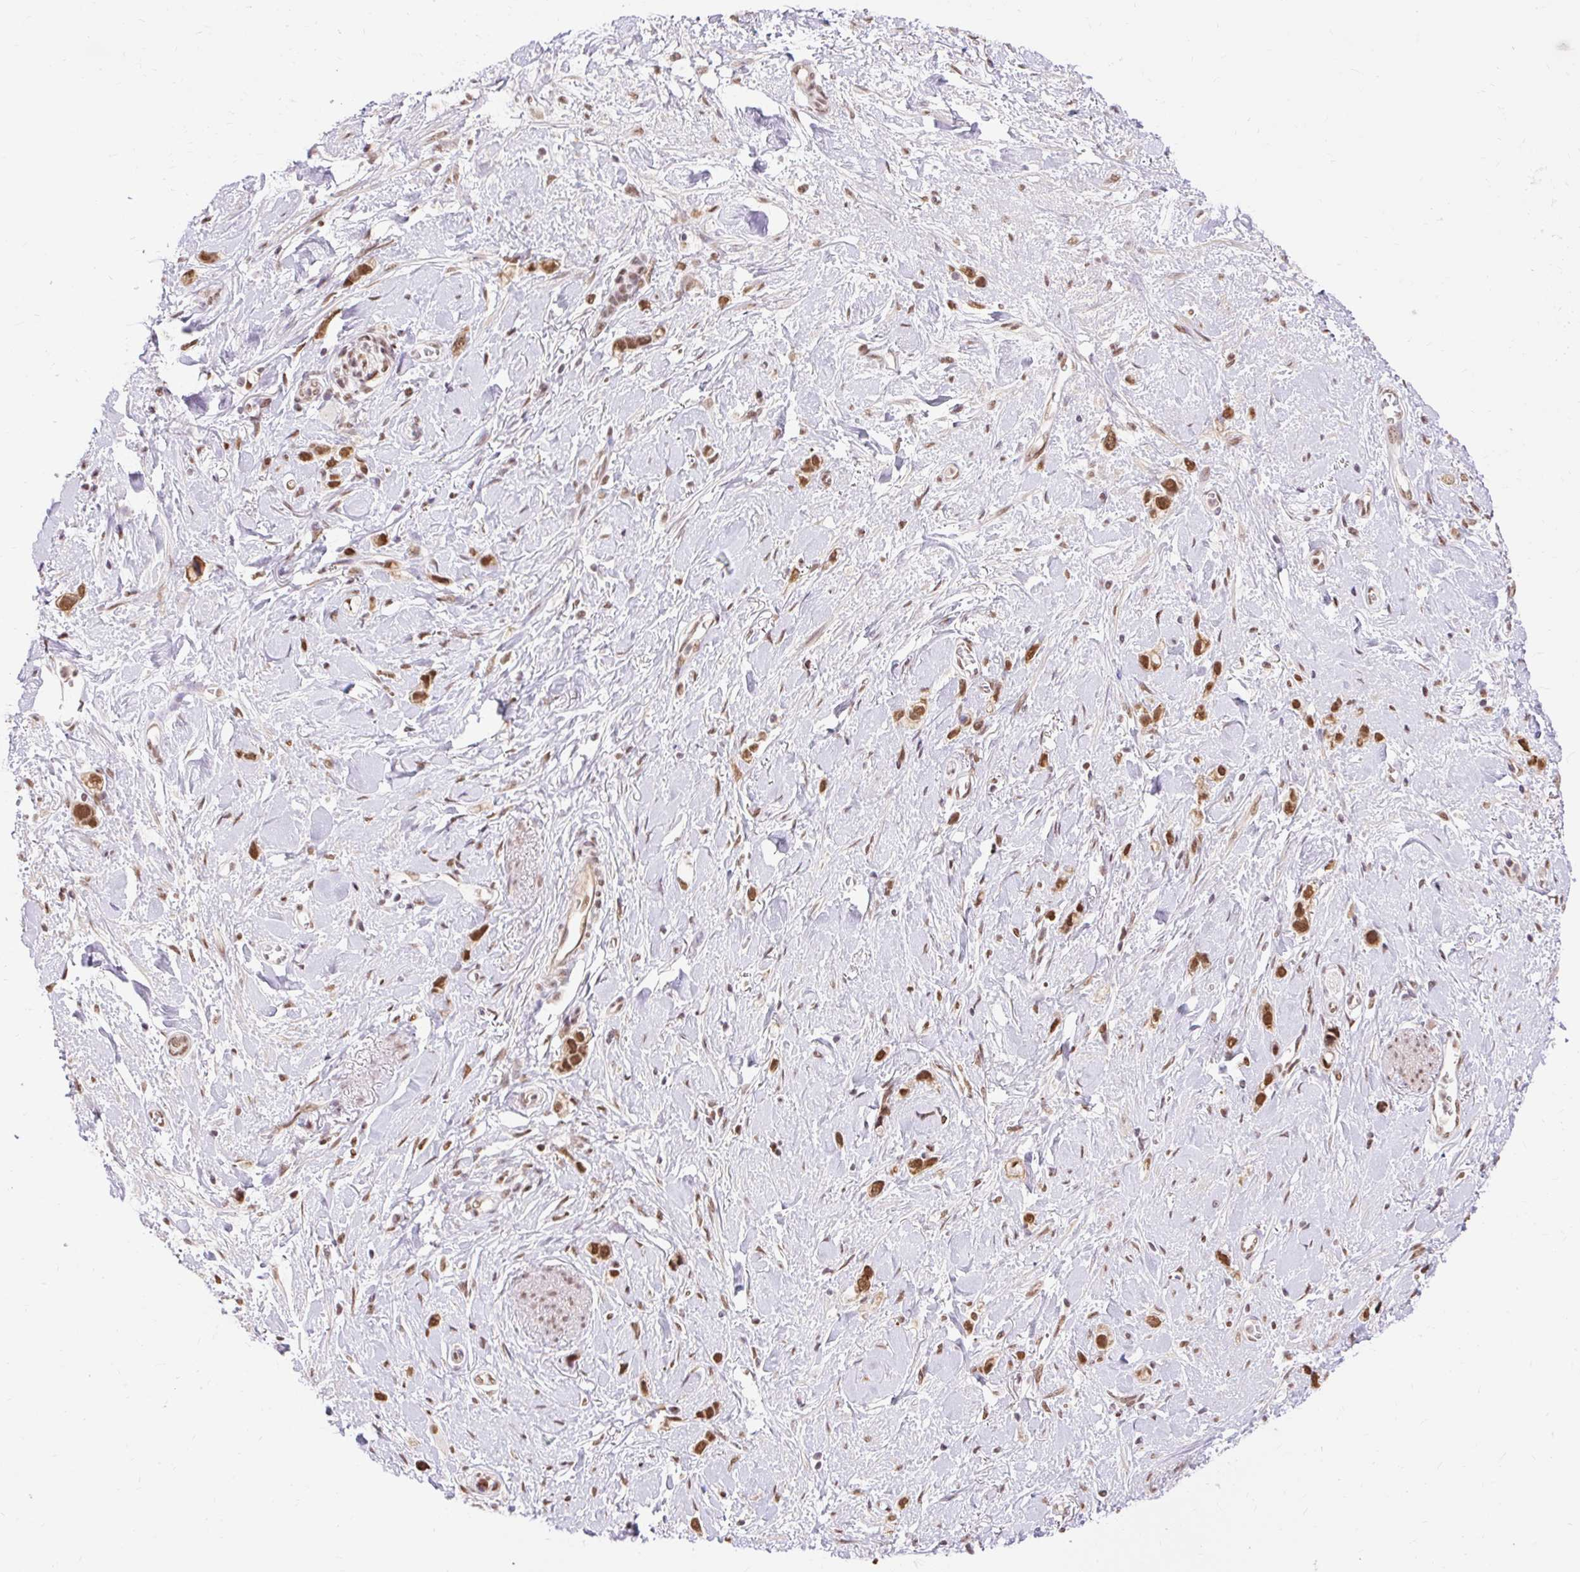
{"staining": {"intensity": "strong", "quantity": ">75%", "location": "nuclear"}, "tissue": "stomach cancer", "cell_type": "Tumor cells", "image_type": "cancer", "snomed": [{"axis": "morphology", "description": "Adenocarcinoma, NOS"}, {"axis": "topography", "description": "Stomach"}], "caption": "Adenocarcinoma (stomach) tissue demonstrates strong nuclear positivity in approximately >75% of tumor cells", "gene": "NPIPB12", "patient": {"sex": "female", "age": 65}}